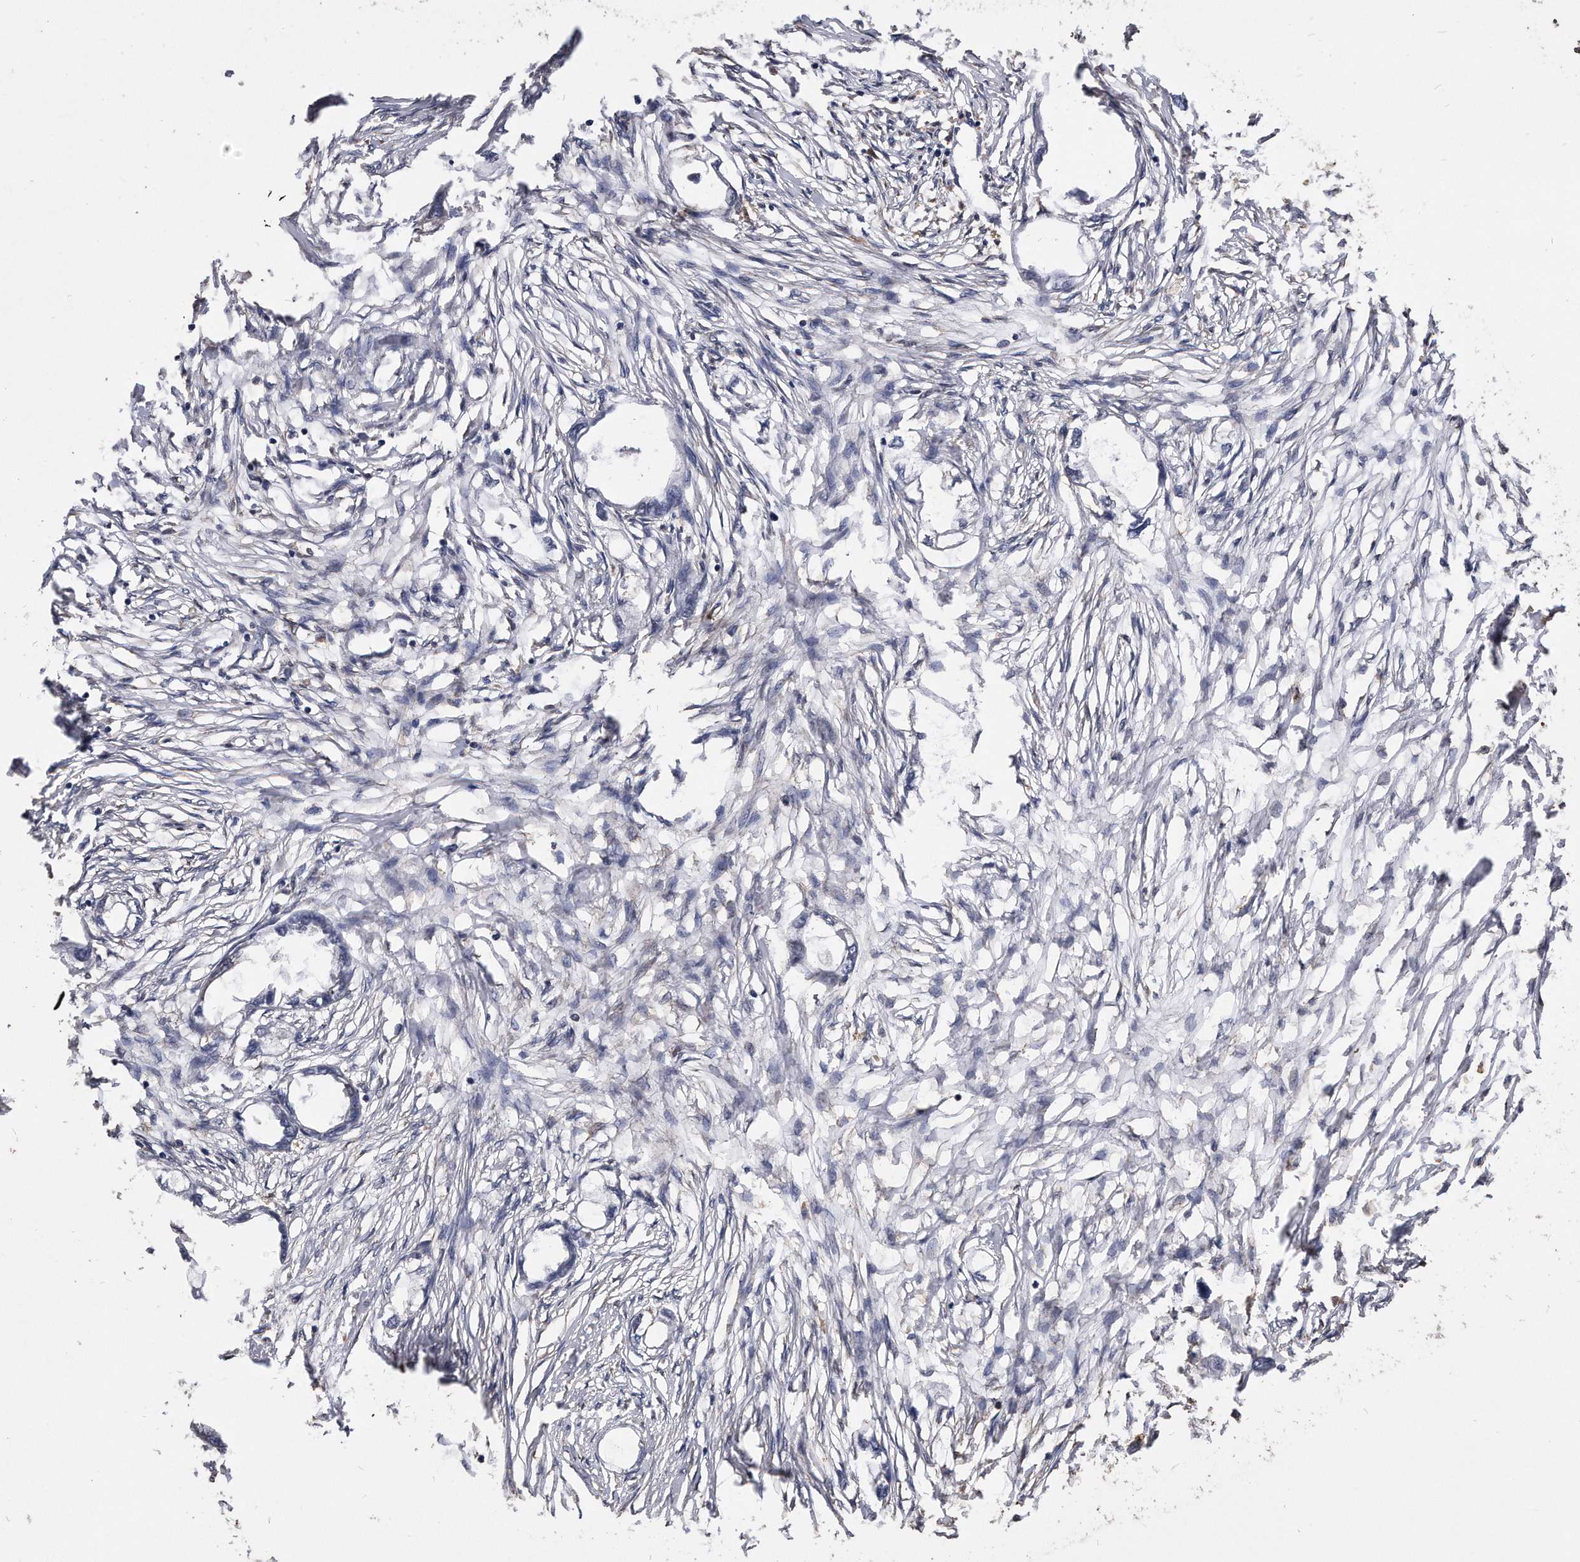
{"staining": {"intensity": "negative", "quantity": "none", "location": "none"}, "tissue": "endometrial cancer", "cell_type": "Tumor cells", "image_type": "cancer", "snomed": [{"axis": "morphology", "description": "Adenocarcinoma, NOS"}, {"axis": "morphology", "description": "Adenocarcinoma, metastatic, NOS"}, {"axis": "topography", "description": "Adipose tissue"}, {"axis": "topography", "description": "Endometrium"}], "caption": "This image is of endometrial metastatic adenocarcinoma stained with immunohistochemistry (IHC) to label a protein in brown with the nuclei are counter-stained blue. There is no expression in tumor cells.", "gene": "IL20RA", "patient": {"sex": "female", "age": 67}}